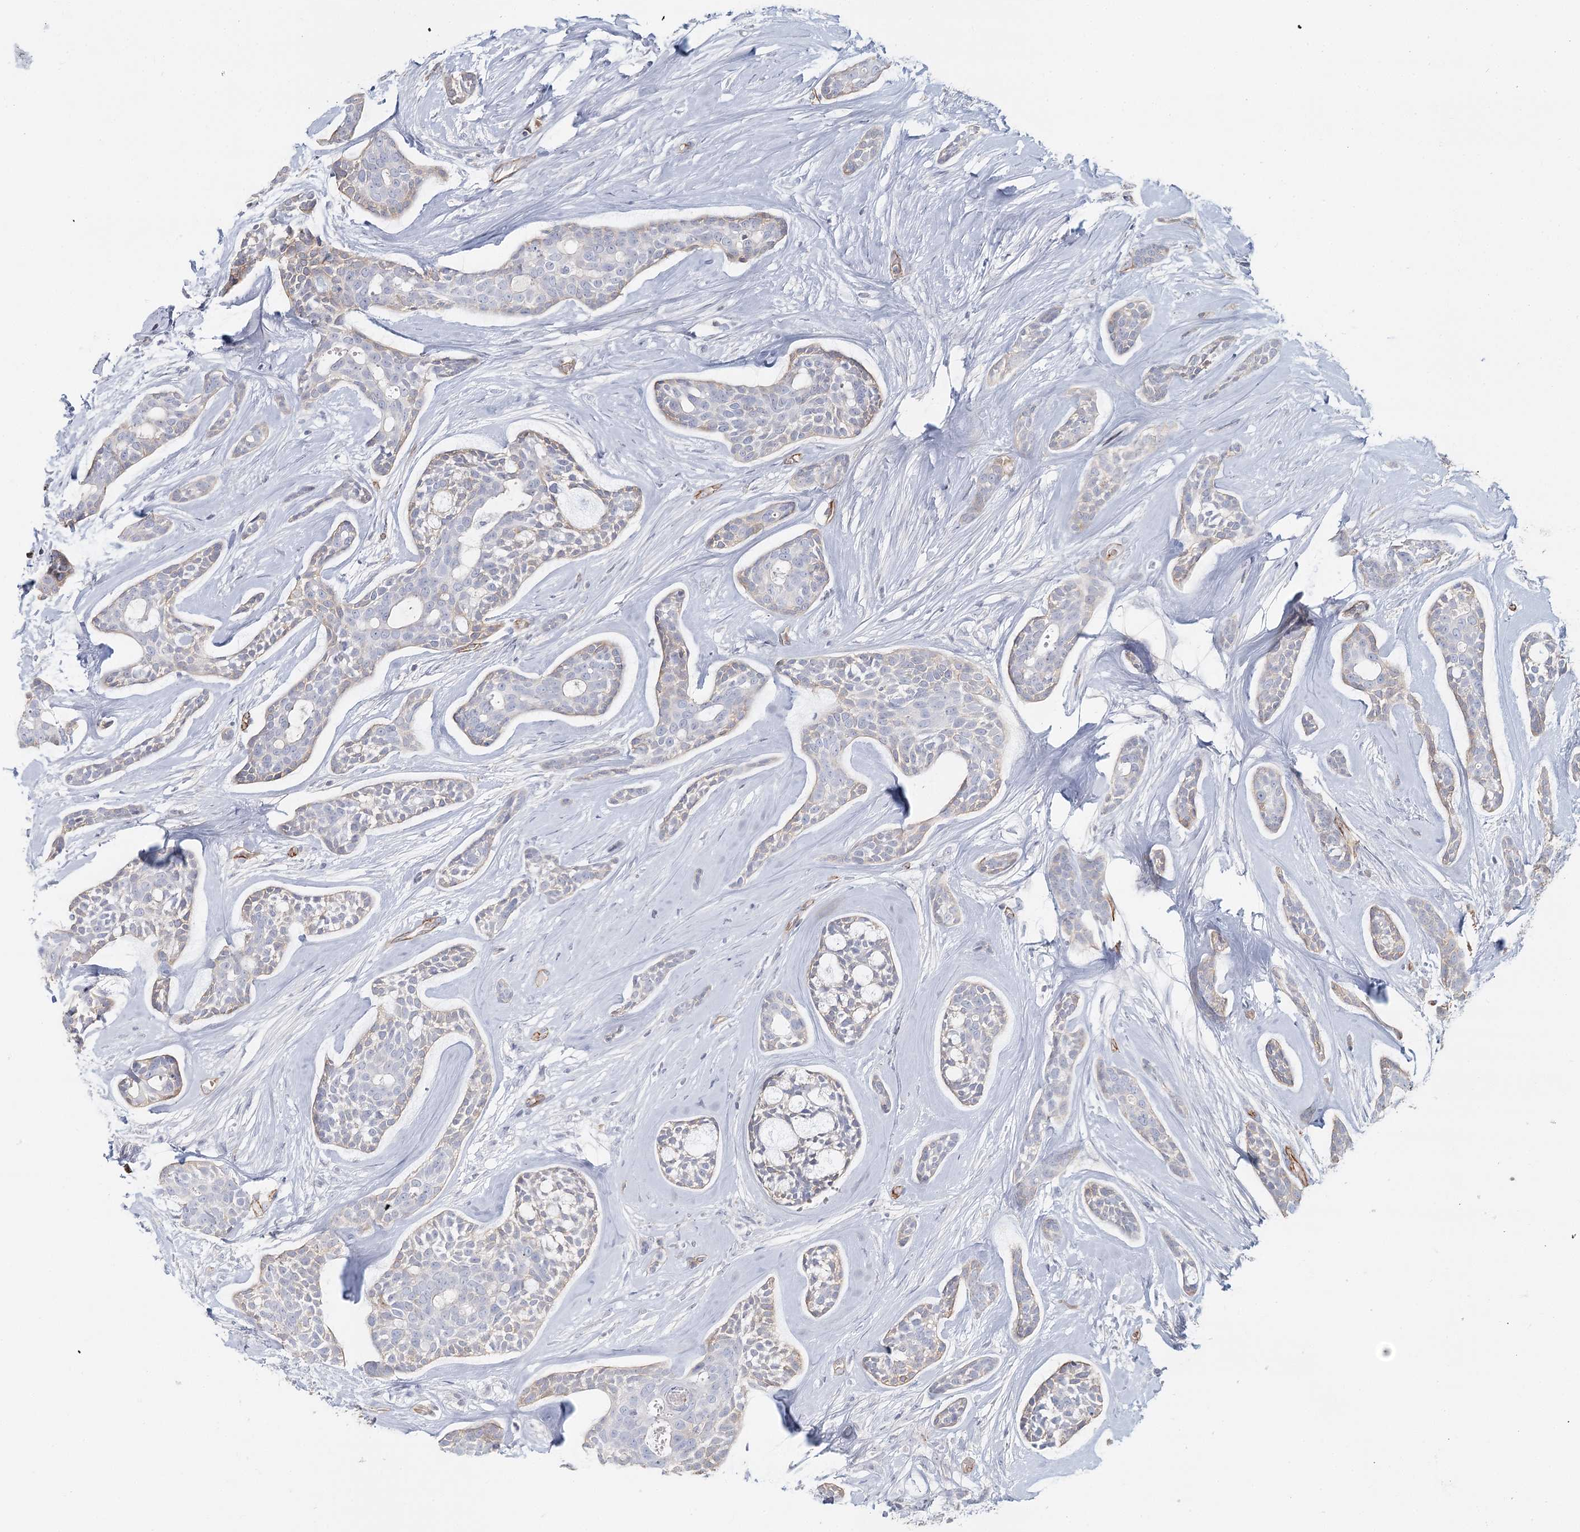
{"staining": {"intensity": "negative", "quantity": "none", "location": "none"}, "tissue": "head and neck cancer", "cell_type": "Tumor cells", "image_type": "cancer", "snomed": [{"axis": "morphology", "description": "Adenocarcinoma, NOS"}, {"axis": "topography", "description": "Subcutis"}, {"axis": "topography", "description": "Head-Neck"}], "caption": "This image is of head and neck cancer (adenocarcinoma) stained with immunohistochemistry to label a protein in brown with the nuclei are counter-stained blue. There is no positivity in tumor cells.", "gene": "ZFYVE28", "patient": {"sex": "female", "age": 73}}